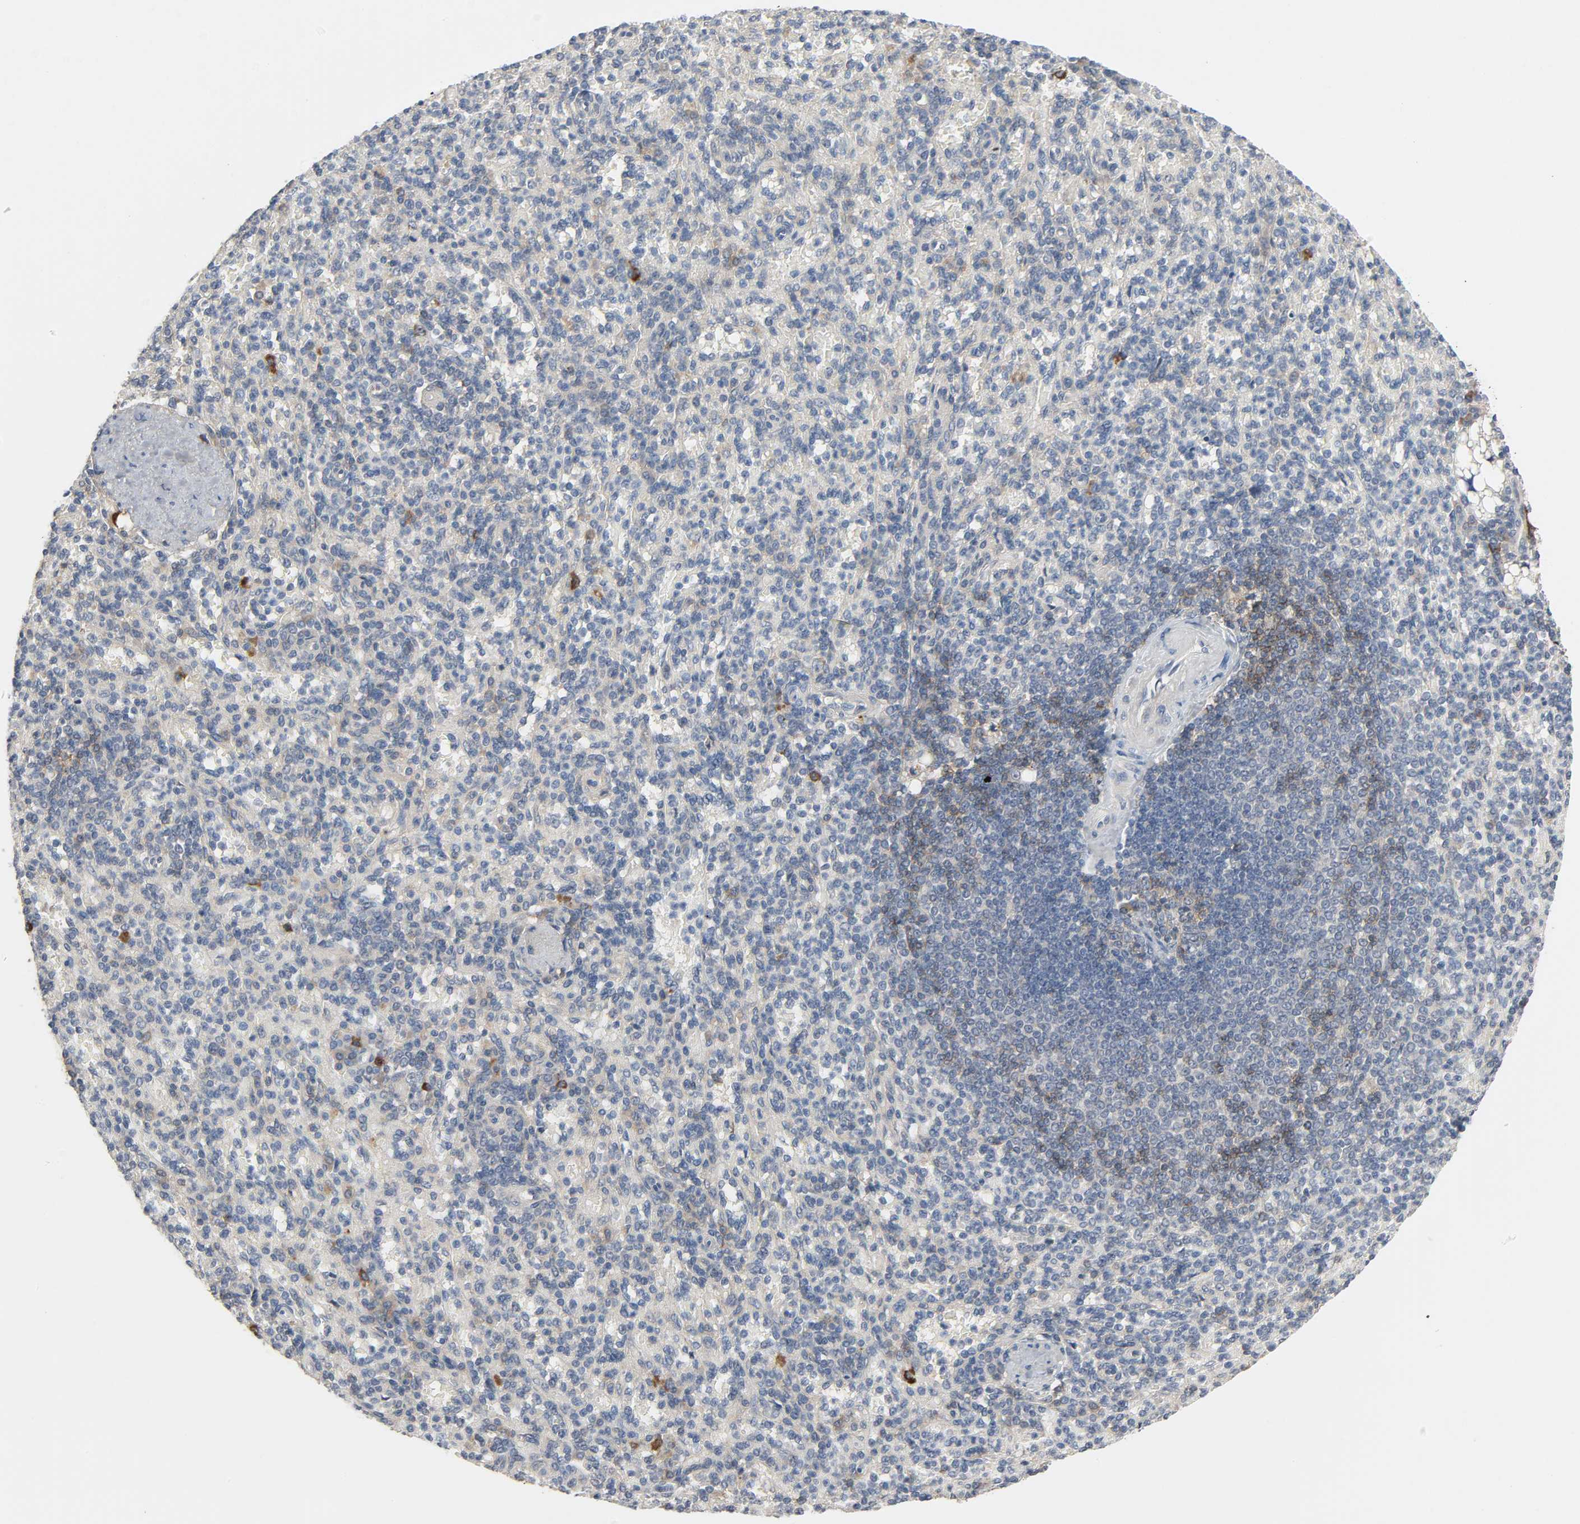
{"staining": {"intensity": "weak", "quantity": "25%-75%", "location": "cytoplasmic/membranous"}, "tissue": "spleen", "cell_type": "Cells in red pulp", "image_type": "normal", "snomed": [{"axis": "morphology", "description": "Normal tissue, NOS"}, {"axis": "topography", "description": "Spleen"}], "caption": "Weak cytoplasmic/membranous positivity for a protein is appreciated in about 25%-75% of cells in red pulp of benign spleen using IHC.", "gene": "CD4", "patient": {"sex": "female", "age": 74}}